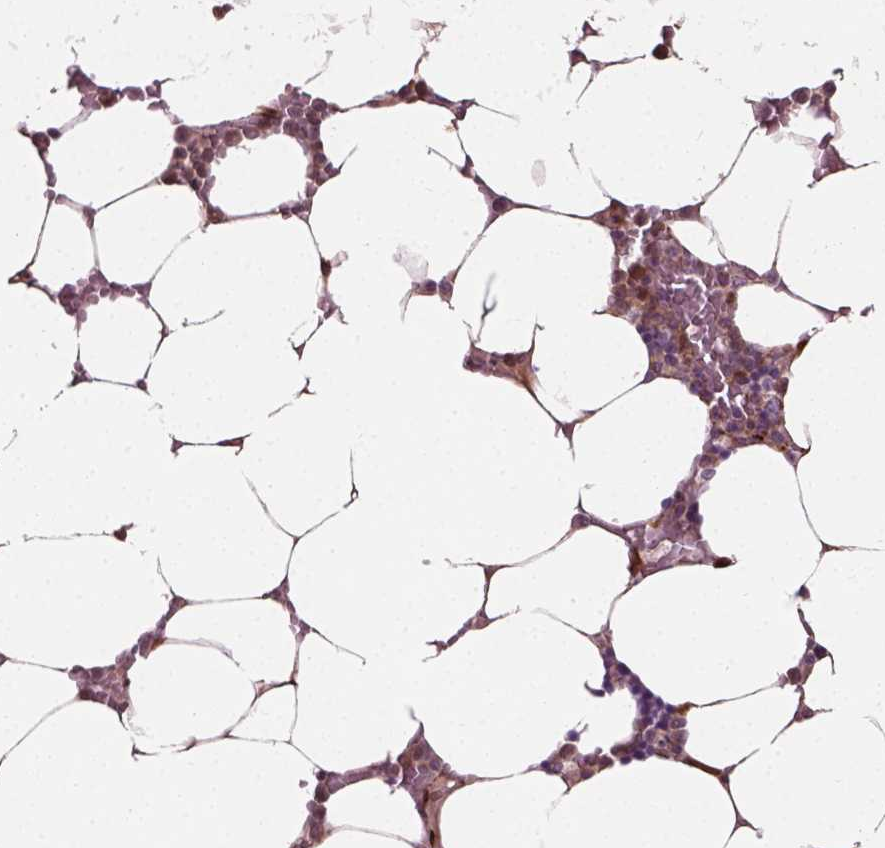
{"staining": {"intensity": "moderate", "quantity": "<25%", "location": "cytoplasmic/membranous"}, "tissue": "bone marrow", "cell_type": "Hematopoietic cells", "image_type": "normal", "snomed": [{"axis": "morphology", "description": "Normal tissue, NOS"}, {"axis": "topography", "description": "Bone marrow"}], "caption": "Brown immunohistochemical staining in normal bone marrow shows moderate cytoplasmic/membranous expression in about <25% of hematopoietic cells.", "gene": "PKP3", "patient": {"sex": "female", "age": 52}}